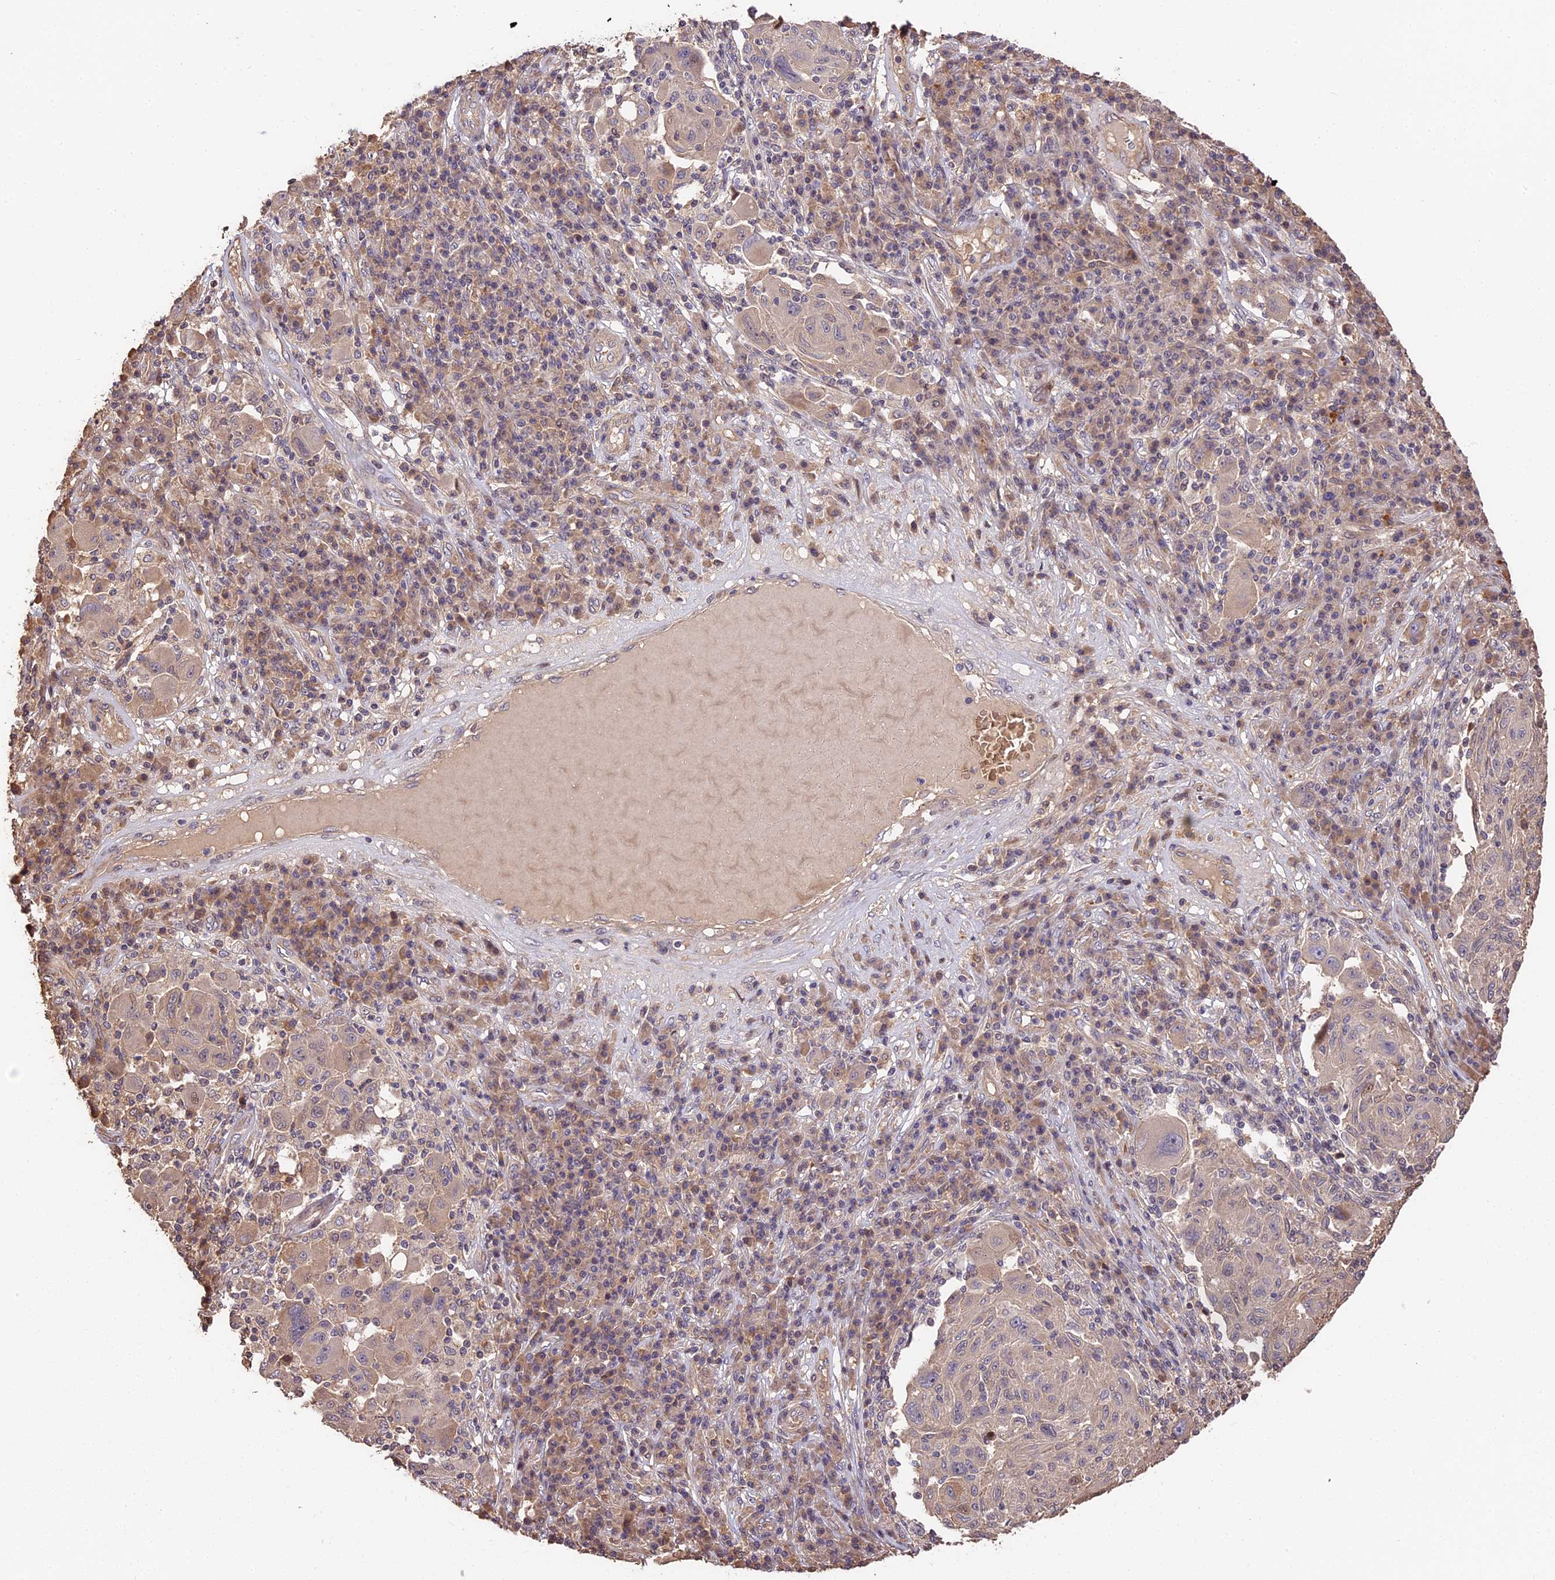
{"staining": {"intensity": "weak", "quantity": "<25%", "location": "cytoplasmic/membranous"}, "tissue": "melanoma", "cell_type": "Tumor cells", "image_type": "cancer", "snomed": [{"axis": "morphology", "description": "Malignant melanoma, NOS"}, {"axis": "topography", "description": "Skin"}], "caption": "Immunohistochemistry of malignant melanoma reveals no positivity in tumor cells.", "gene": "PPP1R37", "patient": {"sex": "male", "age": 53}}